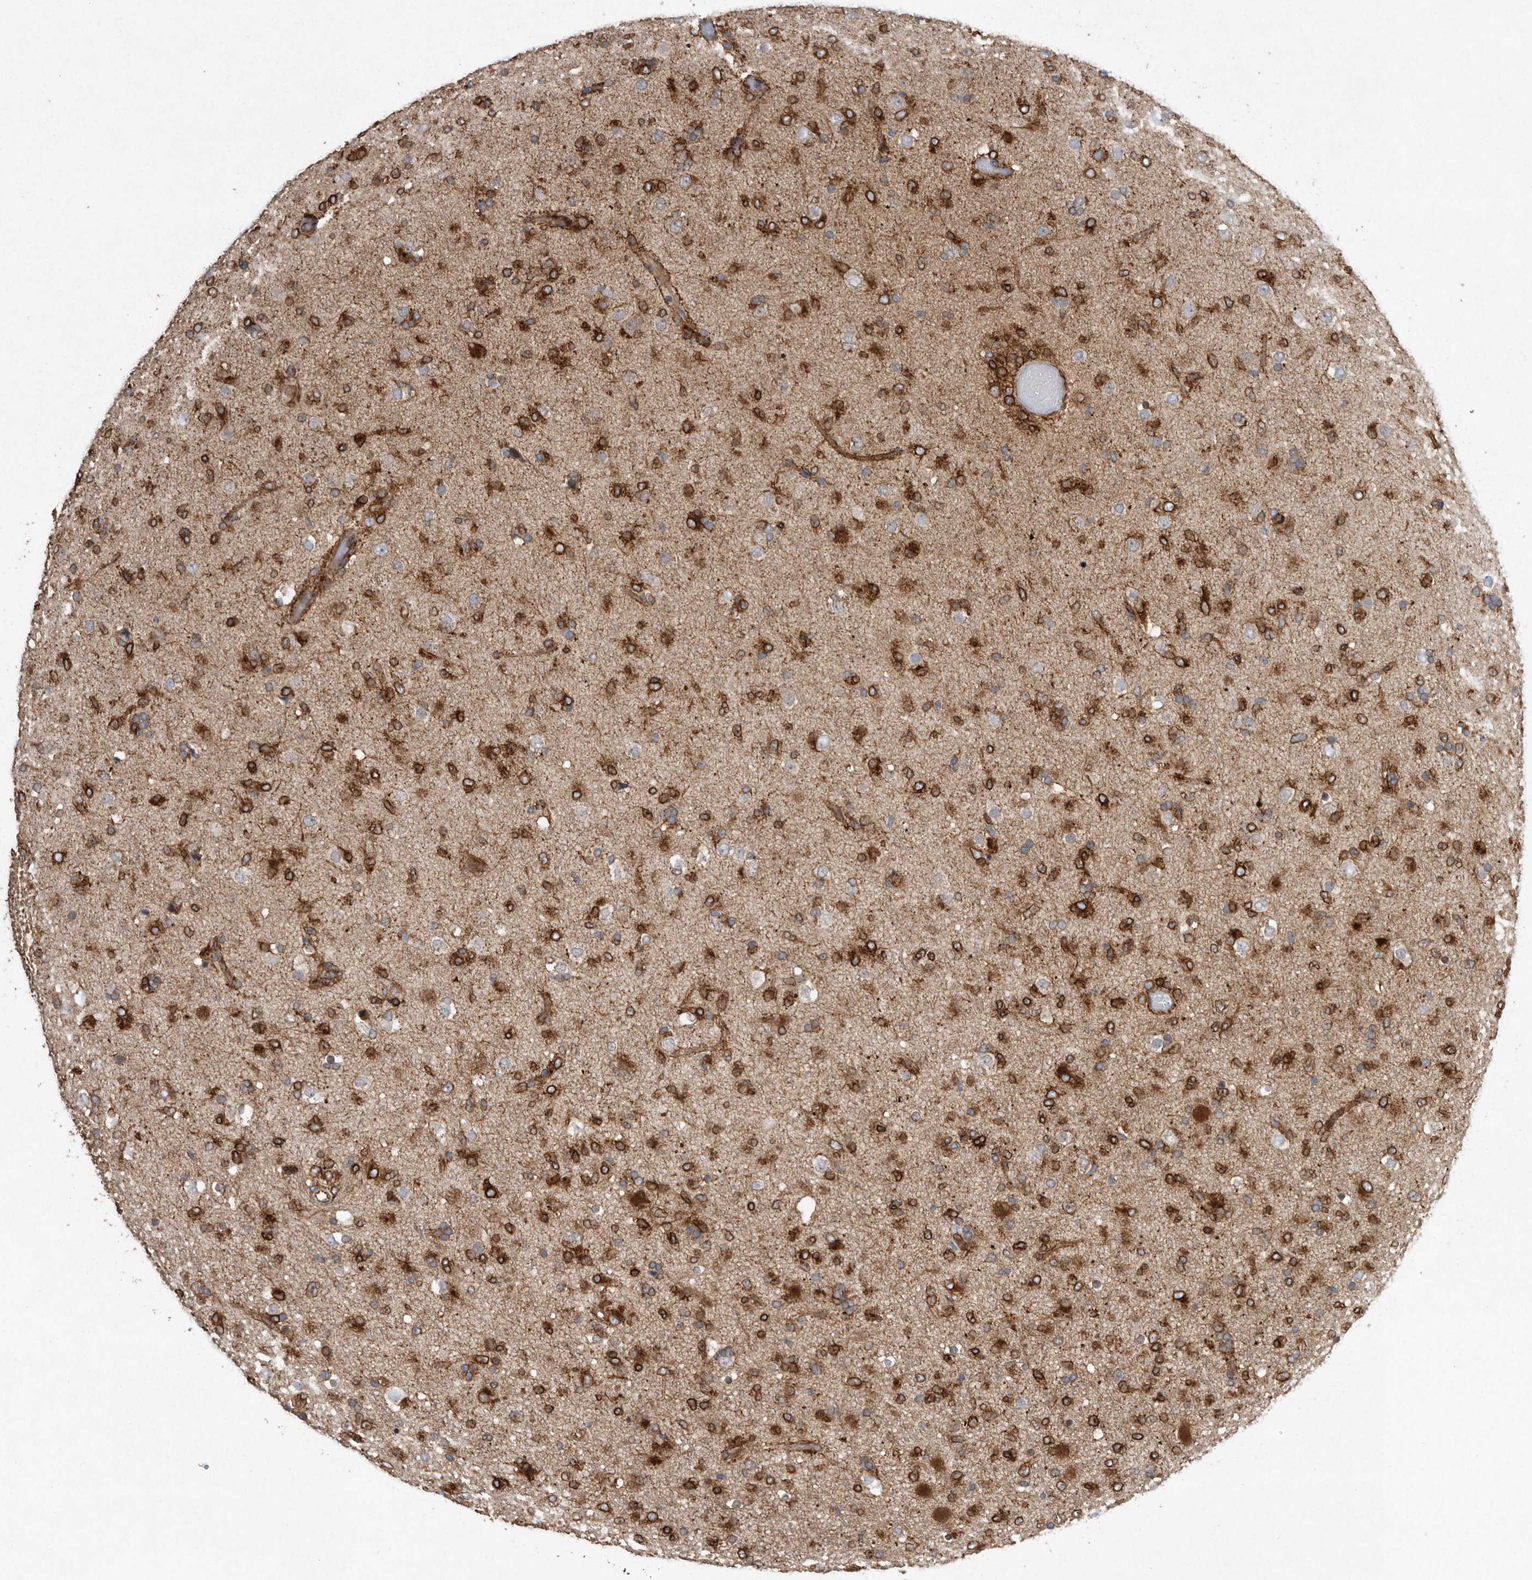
{"staining": {"intensity": "strong", "quantity": "25%-75%", "location": "cytoplasmic/membranous"}, "tissue": "glioma", "cell_type": "Tumor cells", "image_type": "cancer", "snomed": [{"axis": "morphology", "description": "Glioma, malignant, Low grade"}, {"axis": "topography", "description": "Brain"}], "caption": "Protein staining of low-grade glioma (malignant) tissue displays strong cytoplasmic/membranous expression in approximately 25%-75% of tumor cells.", "gene": "PON2", "patient": {"sex": "male", "age": 65}}